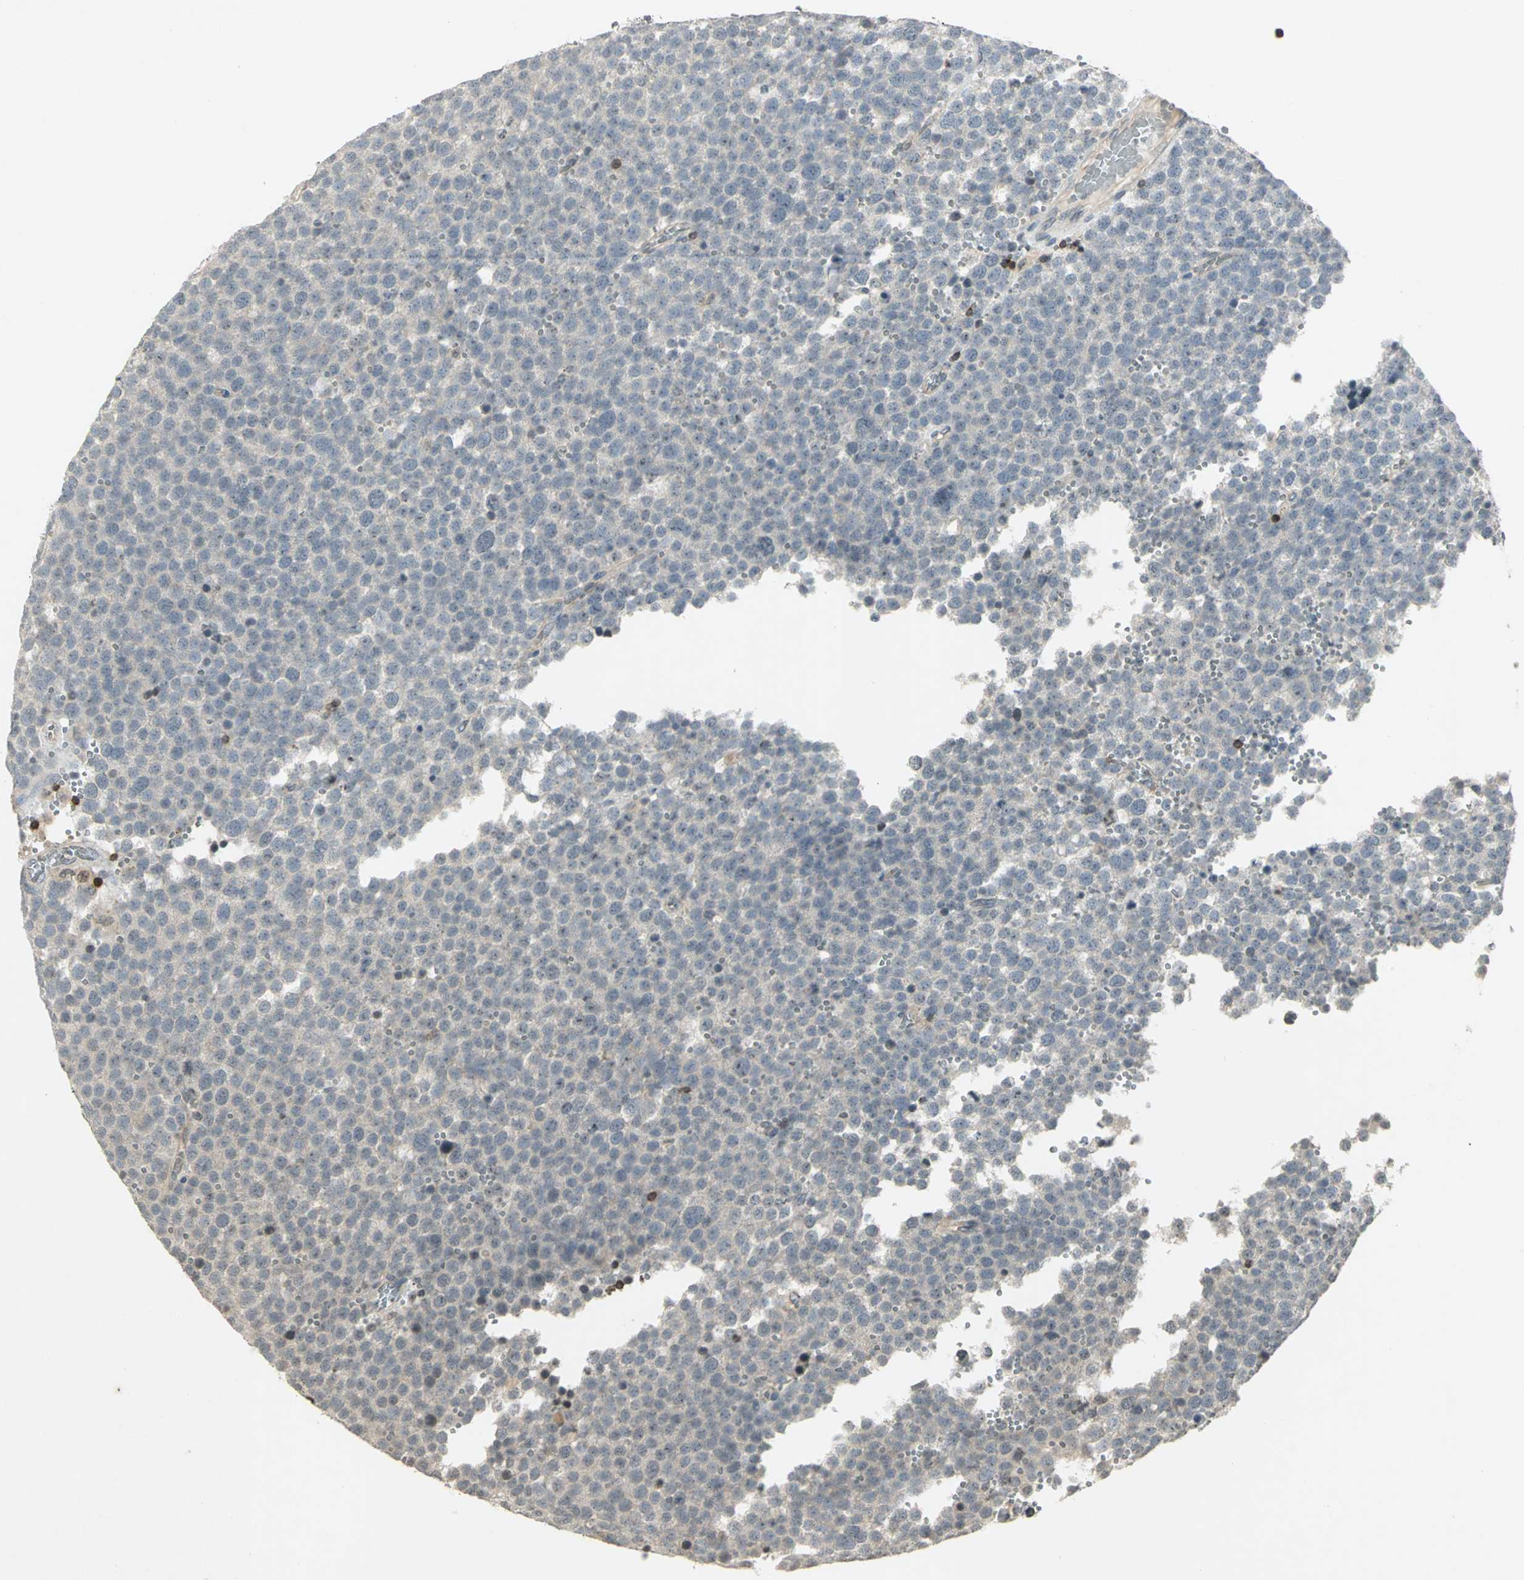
{"staining": {"intensity": "negative", "quantity": "none", "location": "none"}, "tissue": "testis cancer", "cell_type": "Tumor cells", "image_type": "cancer", "snomed": [{"axis": "morphology", "description": "Seminoma, NOS"}, {"axis": "topography", "description": "Testis"}], "caption": "Immunohistochemical staining of human testis seminoma demonstrates no significant positivity in tumor cells.", "gene": "IL16", "patient": {"sex": "male", "age": 71}}